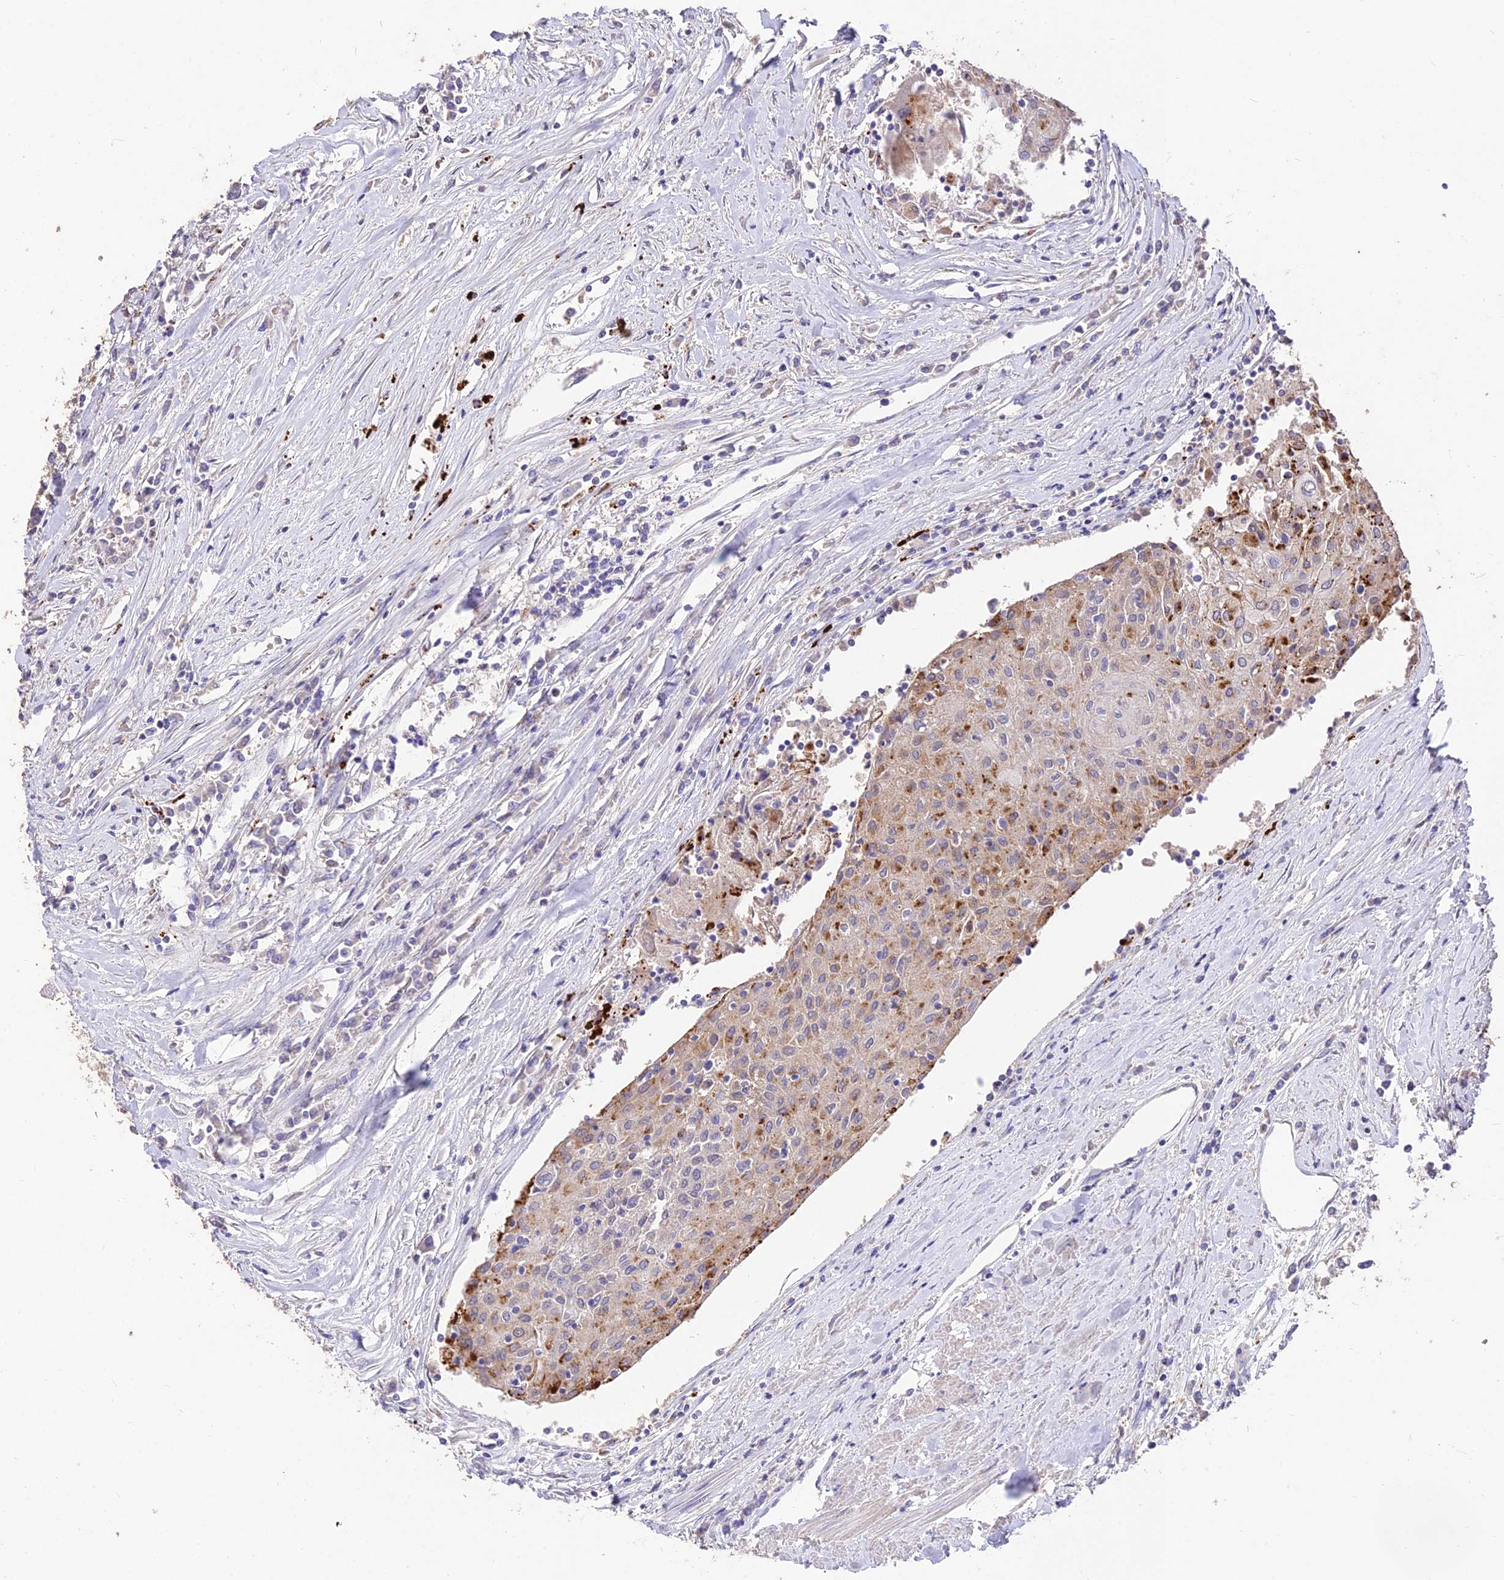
{"staining": {"intensity": "moderate", "quantity": "<25%", "location": "cytoplasmic/membranous"}, "tissue": "urothelial cancer", "cell_type": "Tumor cells", "image_type": "cancer", "snomed": [{"axis": "morphology", "description": "Urothelial carcinoma, High grade"}, {"axis": "topography", "description": "Urinary bladder"}], "caption": "Immunohistochemical staining of human urothelial cancer displays low levels of moderate cytoplasmic/membranous protein staining in approximately <25% of tumor cells.", "gene": "SDHD", "patient": {"sex": "female", "age": 85}}